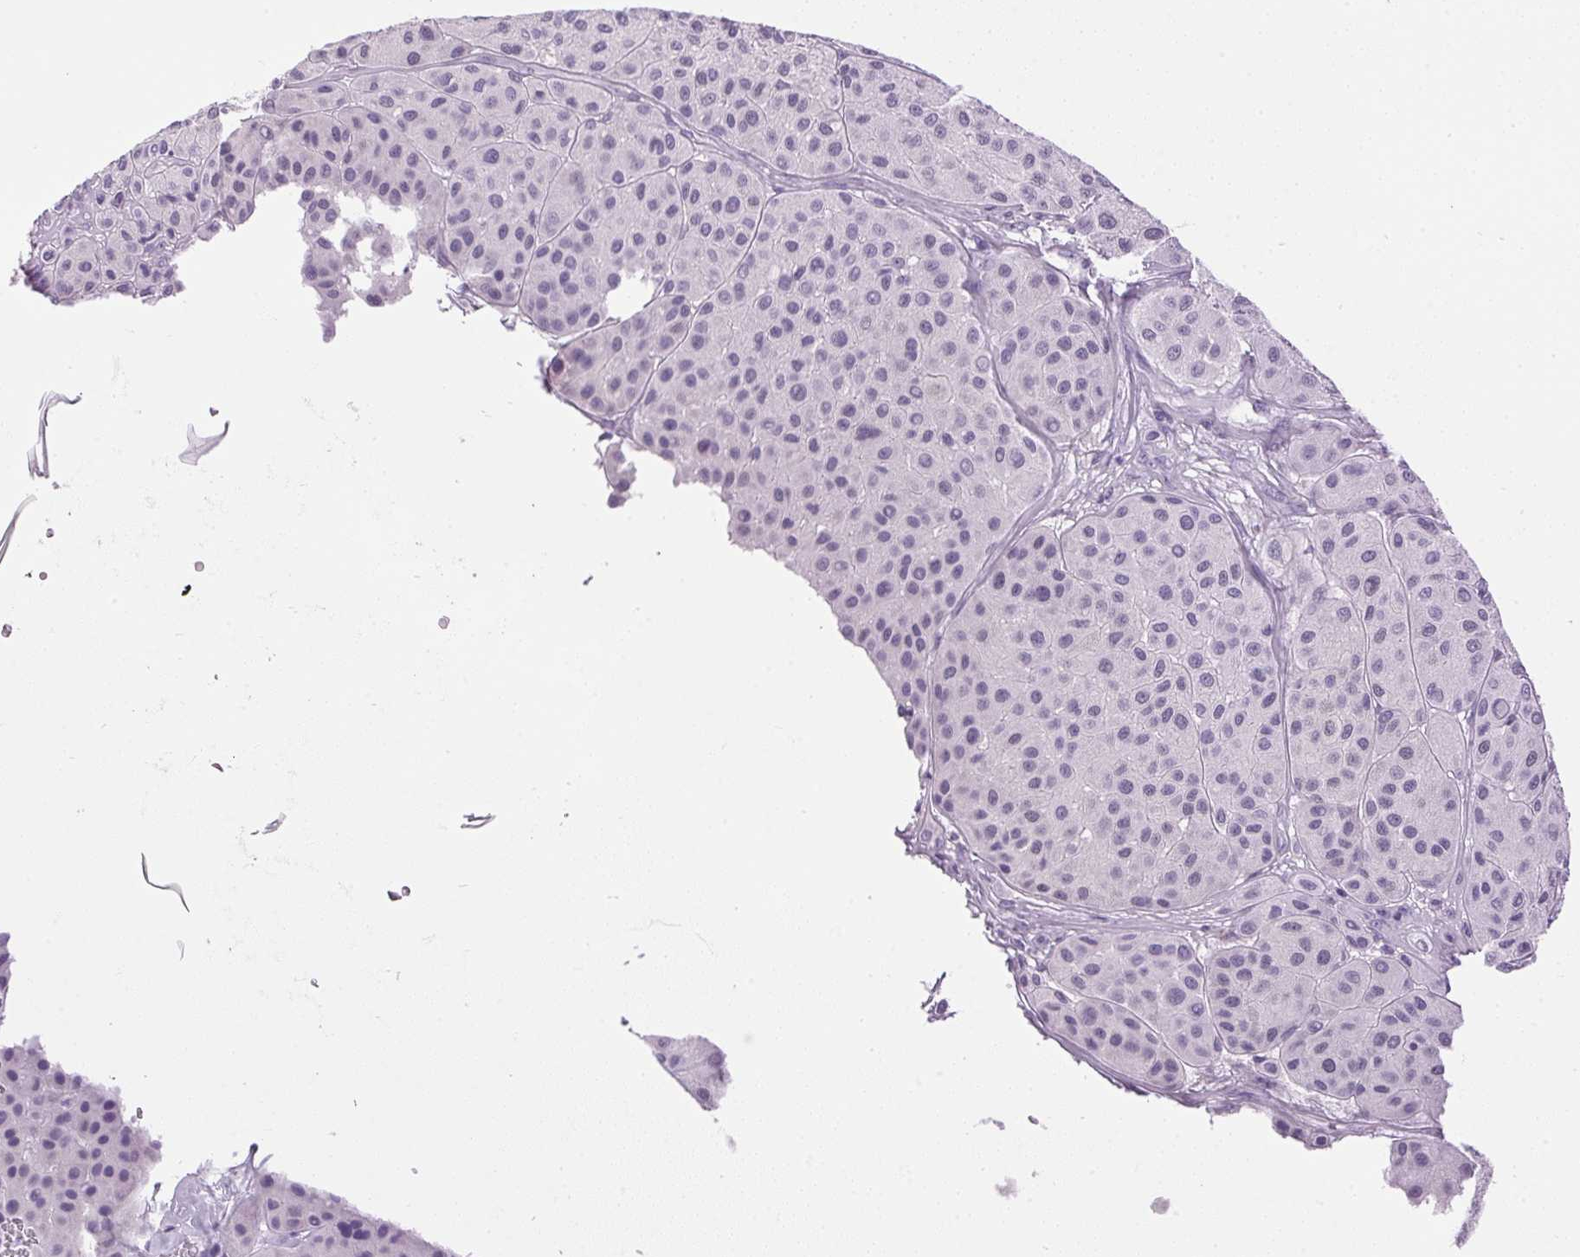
{"staining": {"intensity": "negative", "quantity": "none", "location": "none"}, "tissue": "melanoma", "cell_type": "Tumor cells", "image_type": "cancer", "snomed": [{"axis": "morphology", "description": "Malignant melanoma, Metastatic site"}, {"axis": "topography", "description": "Smooth muscle"}], "caption": "Immunohistochemistry of melanoma displays no expression in tumor cells.", "gene": "SP7", "patient": {"sex": "male", "age": 41}}